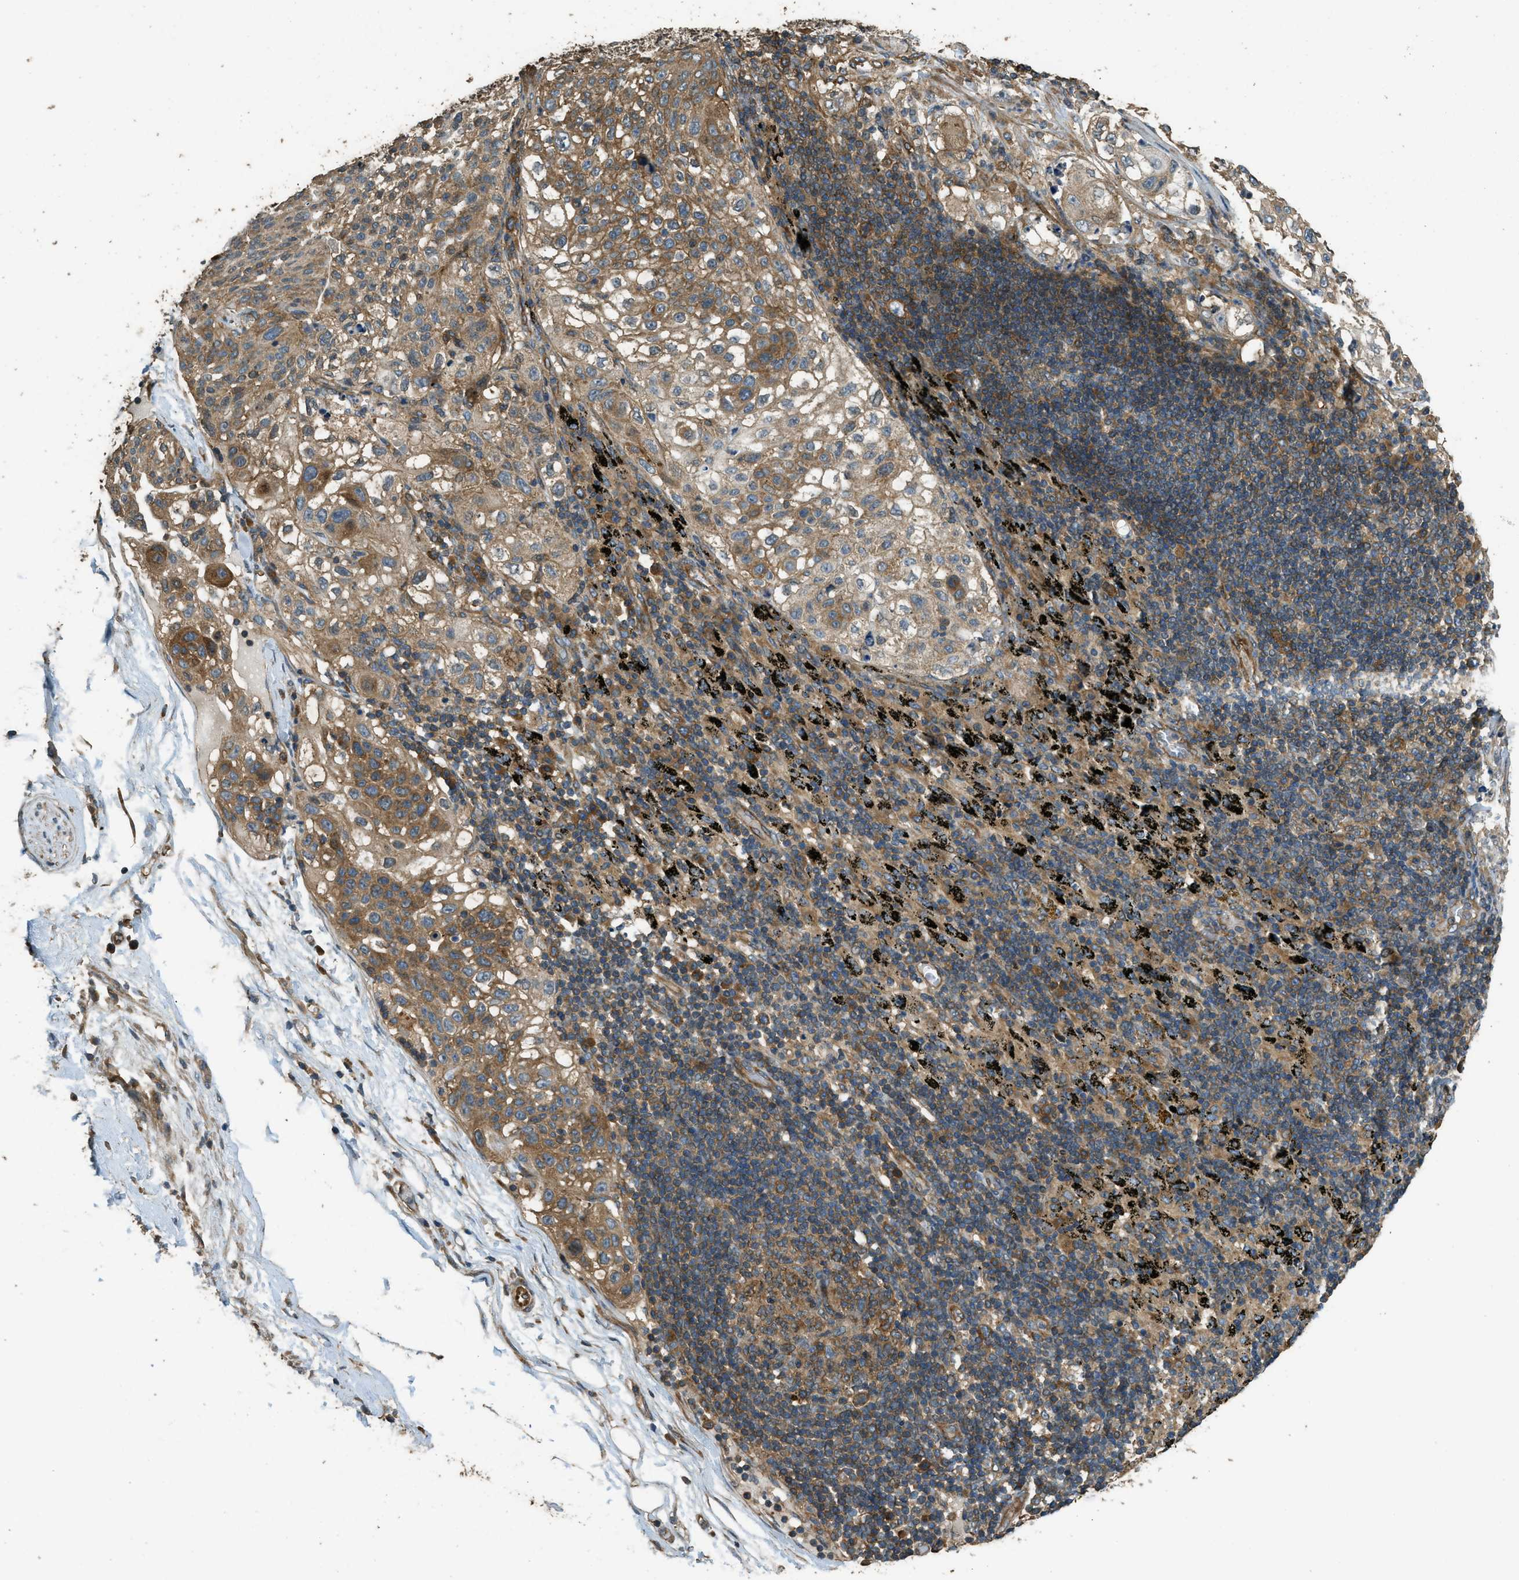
{"staining": {"intensity": "moderate", "quantity": "25%-75%", "location": "cytoplasmic/membranous"}, "tissue": "lung cancer", "cell_type": "Tumor cells", "image_type": "cancer", "snomed": [{"axis": "morphology", "description": "Inflammation, NOS"}, {"axis": "morphology", "description": "Squamous cell carcinoma, NOS"}, {"axis": "topography", "description": "Lymph node"}, {"axis": "topography", "description": "Soft tissue"}, {"axis": "topography", "description": "Lung"}], "caption": "Immunohistochemical staining of human lung cancer (squamous cell carcinoma) displays moderate cytoplasmic/membranous protein positivity in approximately 25%-75% of tumor cells.", "gene": "MARS1", "patient": {"sex": "male", "age": 66}}